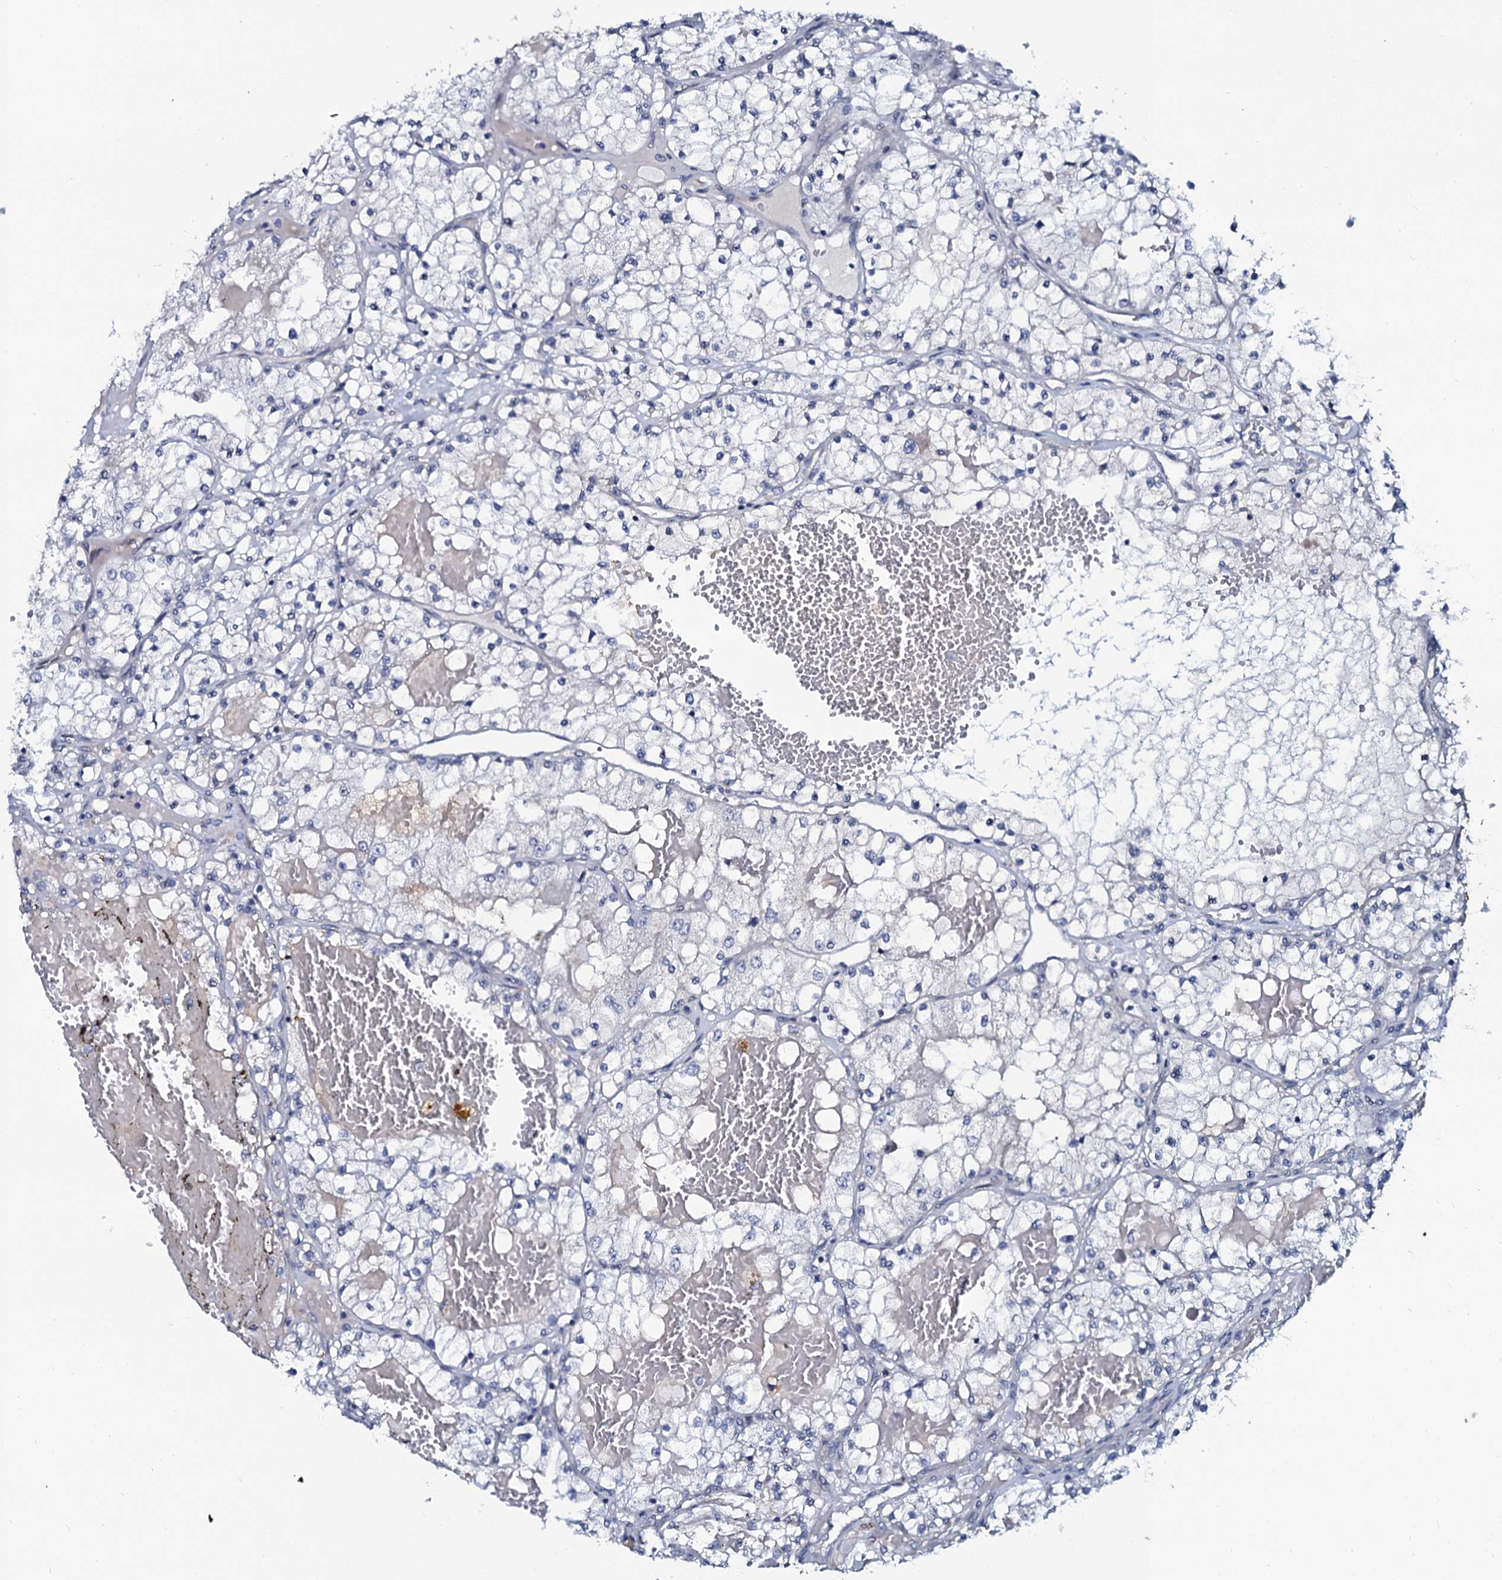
{"staining": {"intensity": "negative", "quantity": "none", "location": "none"}, "tissue": "renal cancer", "cell_type": "Tumor cells", "image_type": "cancer", "snomed": [{"axis": "morphology", "description": "Normal tissue, NOS"}, {"axis": "morphology", "description": "Adenocarcinoma, NOS"}, {"axis": "topography", "description": "Kidney"}], "caption": "The IHC histopathology image has no significant expression in tumor cells of renal cancer (adenocarcinoma) tissue.", "gene": "C10orf88", "patient": {"sex": "male", "age": 68}}